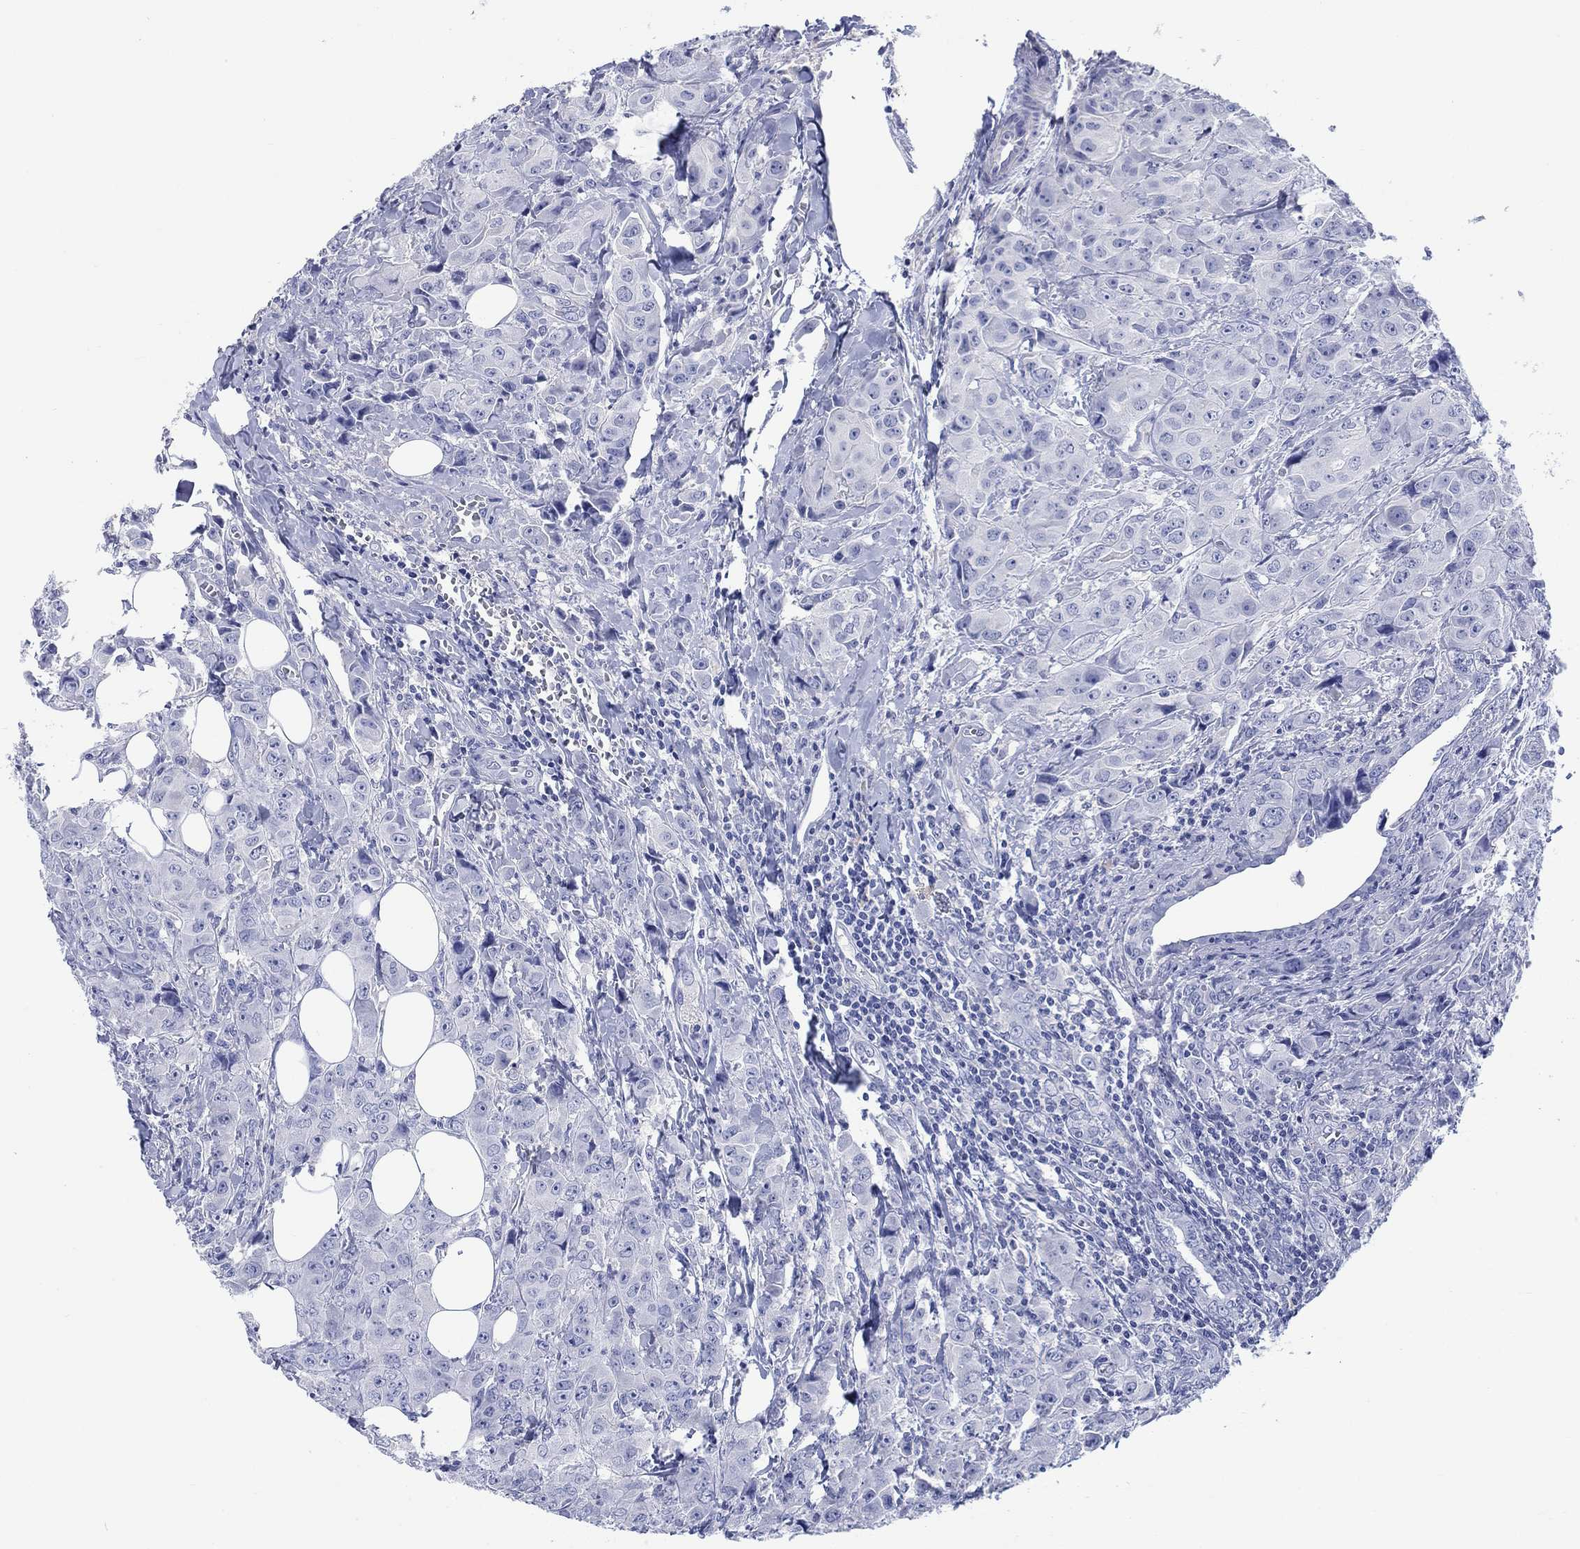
{"staining": {"intensity": "negative", "quantity": "none", "location": "none"}, "tissue": "breast cancer", "cell_type": "Tumor cells", "image_type": "cancer", "snomed": [{"axis": "morphology", "description": "Duct carcinoma"}, {"axis": "topography", "description": "Breast"}], "caption": "Protein analysis of breast cancer (intraductal carcinoma) demonstrates no significant expression in tumor cells.", "gene": "TOMM20L", "patient": {"sex": "female", "age": 43}}